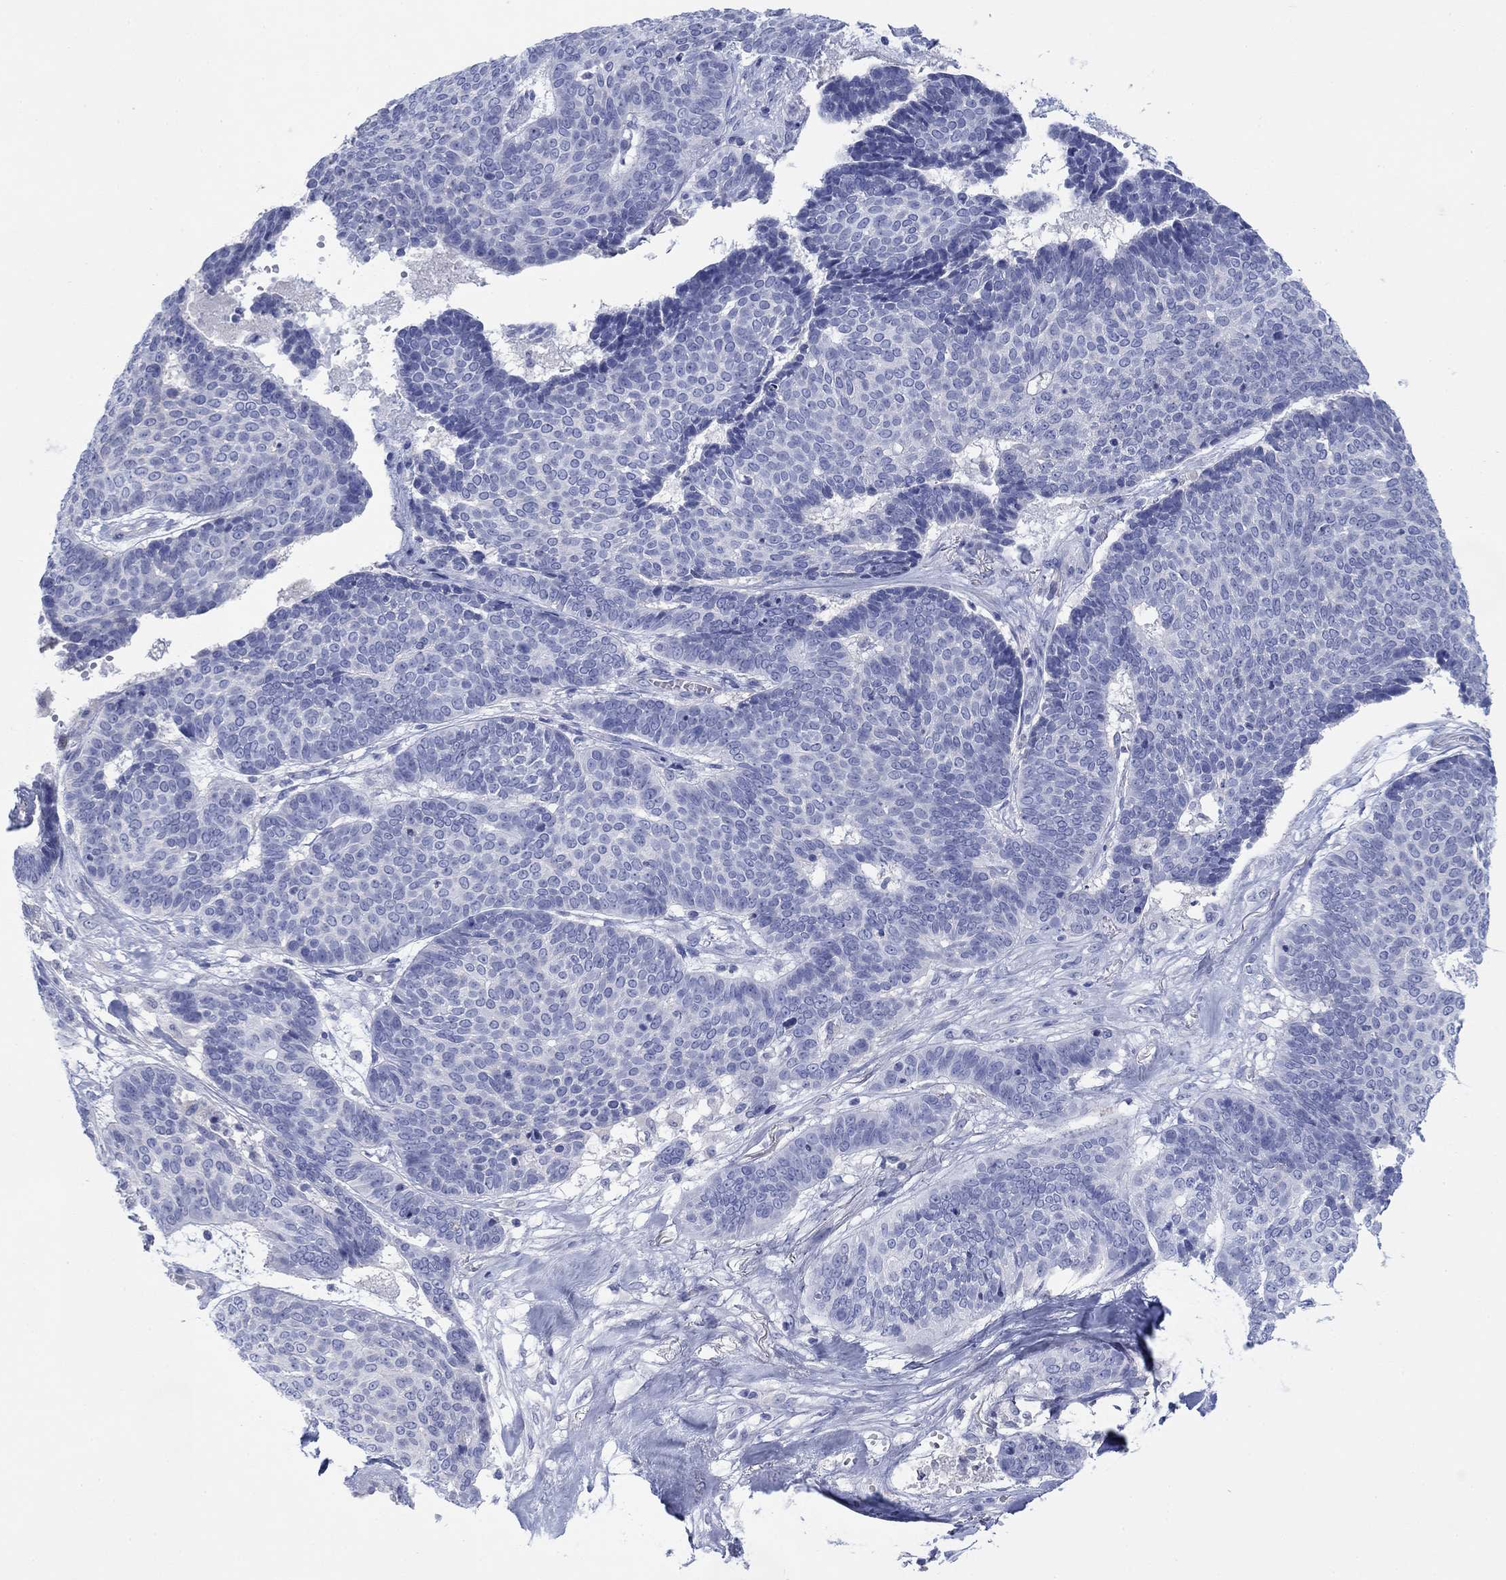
{"staining": {"intensity": "negative", "quantity": "none", "location": "none"}, "tissue": "skin cancer", "cell_type": "Tumor cells", "image_type": "cancer", "snomed": [{"axis": "morphology", "description": "Basal cell carcinoma"}, {"axis": "topography", "description": "Skin"}], "caption": "Tumor cells show no significant protein positivity in skin cancer. Brightfield microscopy of IHC stained with DAB (3,3'-diaminobenzidine) (brown) and hematoxylin (blue), captured at high magnification.", "gene": "ATP1B1", "patient": {"sex": "male", "age": 86}}